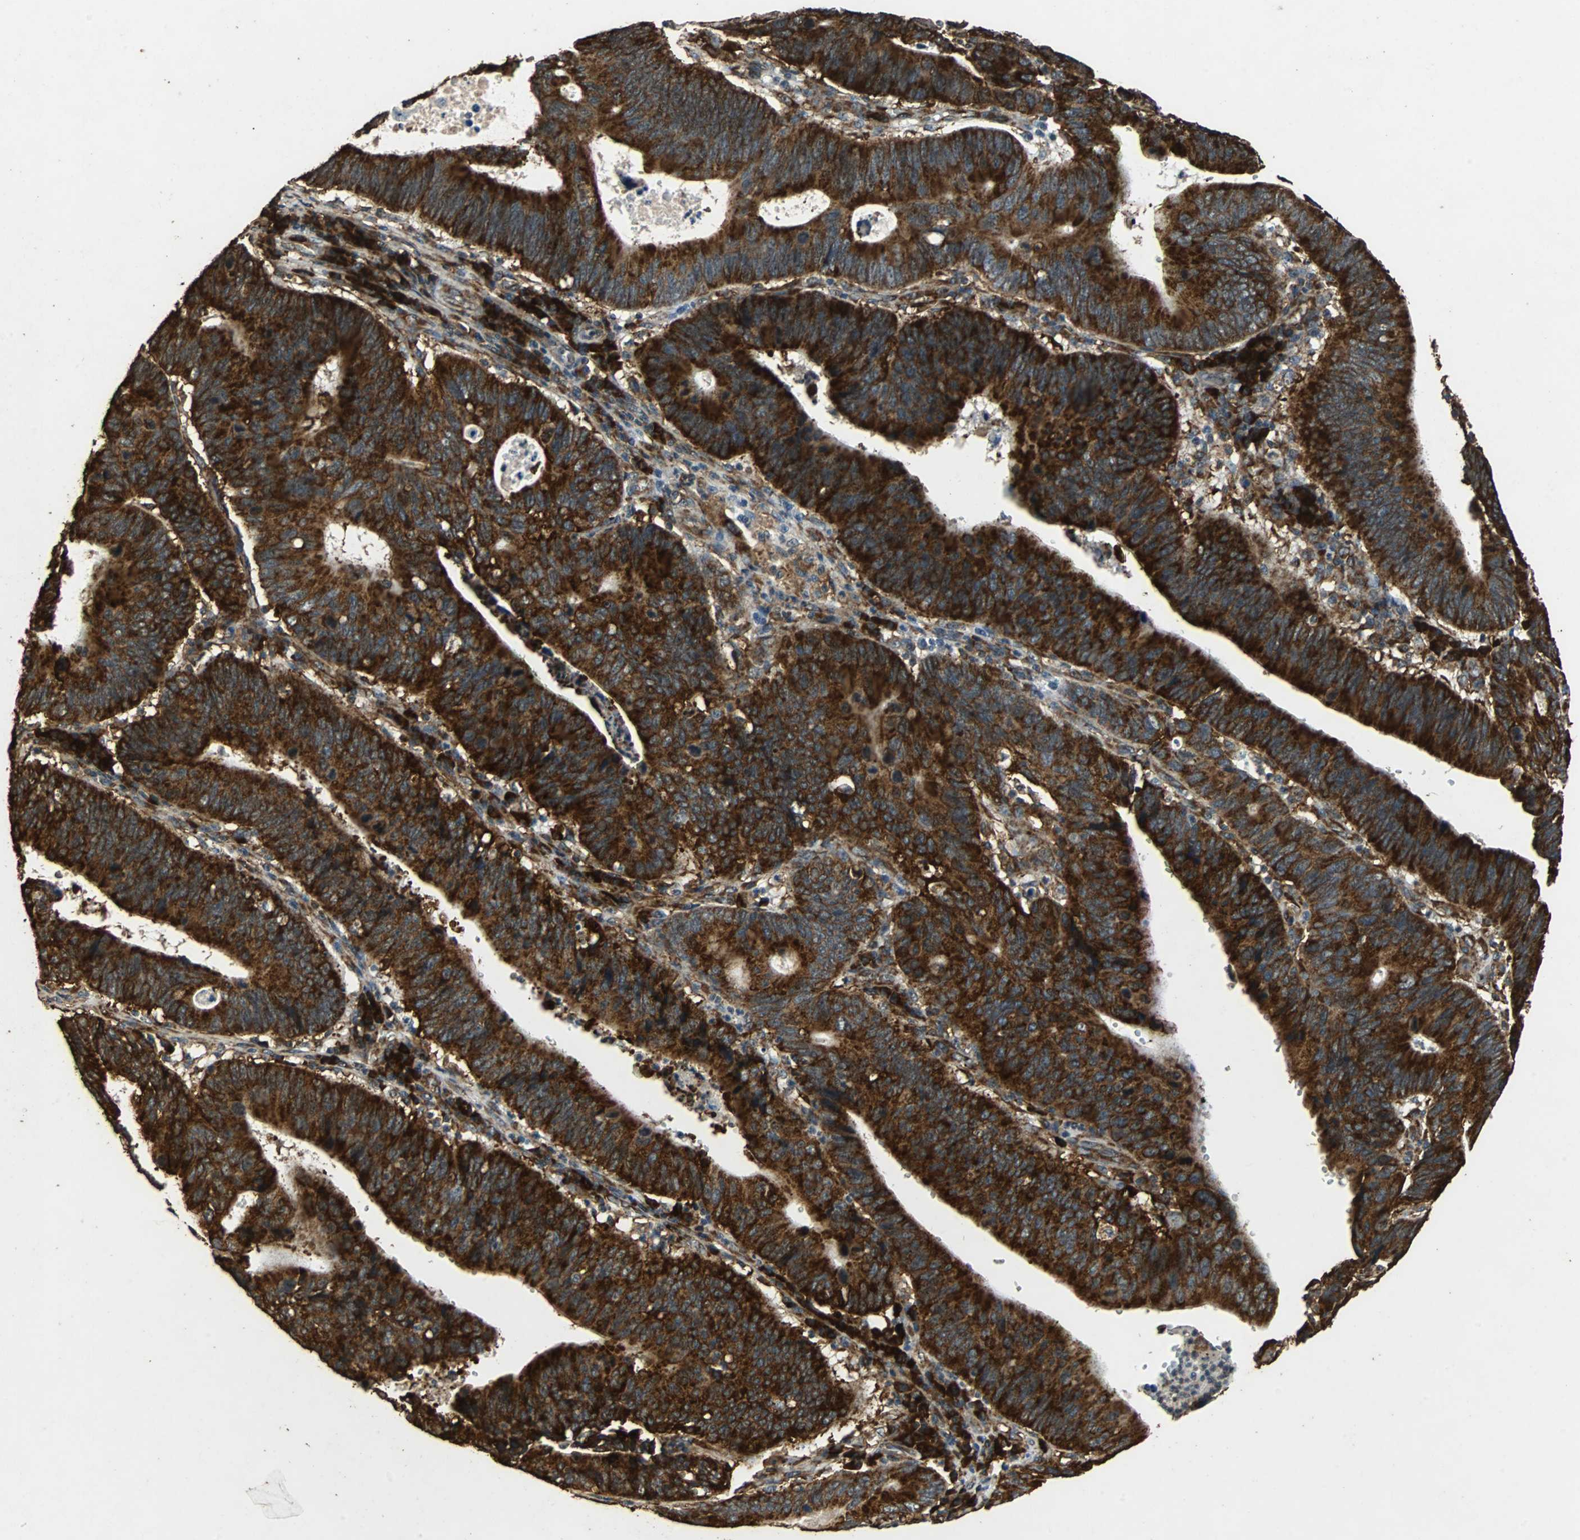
{"staining": {"intensity": "strong", "quantity": ">75%", "location": "cytoplasmic/membranous"}, "tissue": "stomach cancer", "cell_type": "Tumor cells", "image_type": "cancer", "snomed": [{"axis": "morphology", "description": "Adenocarcinoma, NOS"}, {"axis": "topography", "description": "Stomach"}], "caption": "This micrograph shows adenocarcinoma (stomach) stained with IHC to label a protein in brown. The cytoplasmic/membranous of tumor cells show strong positivity for the protein. Nuclei are counter-stained blue.", "gene": "NAA10", "patient": {"sex": "male", "age": 59}}